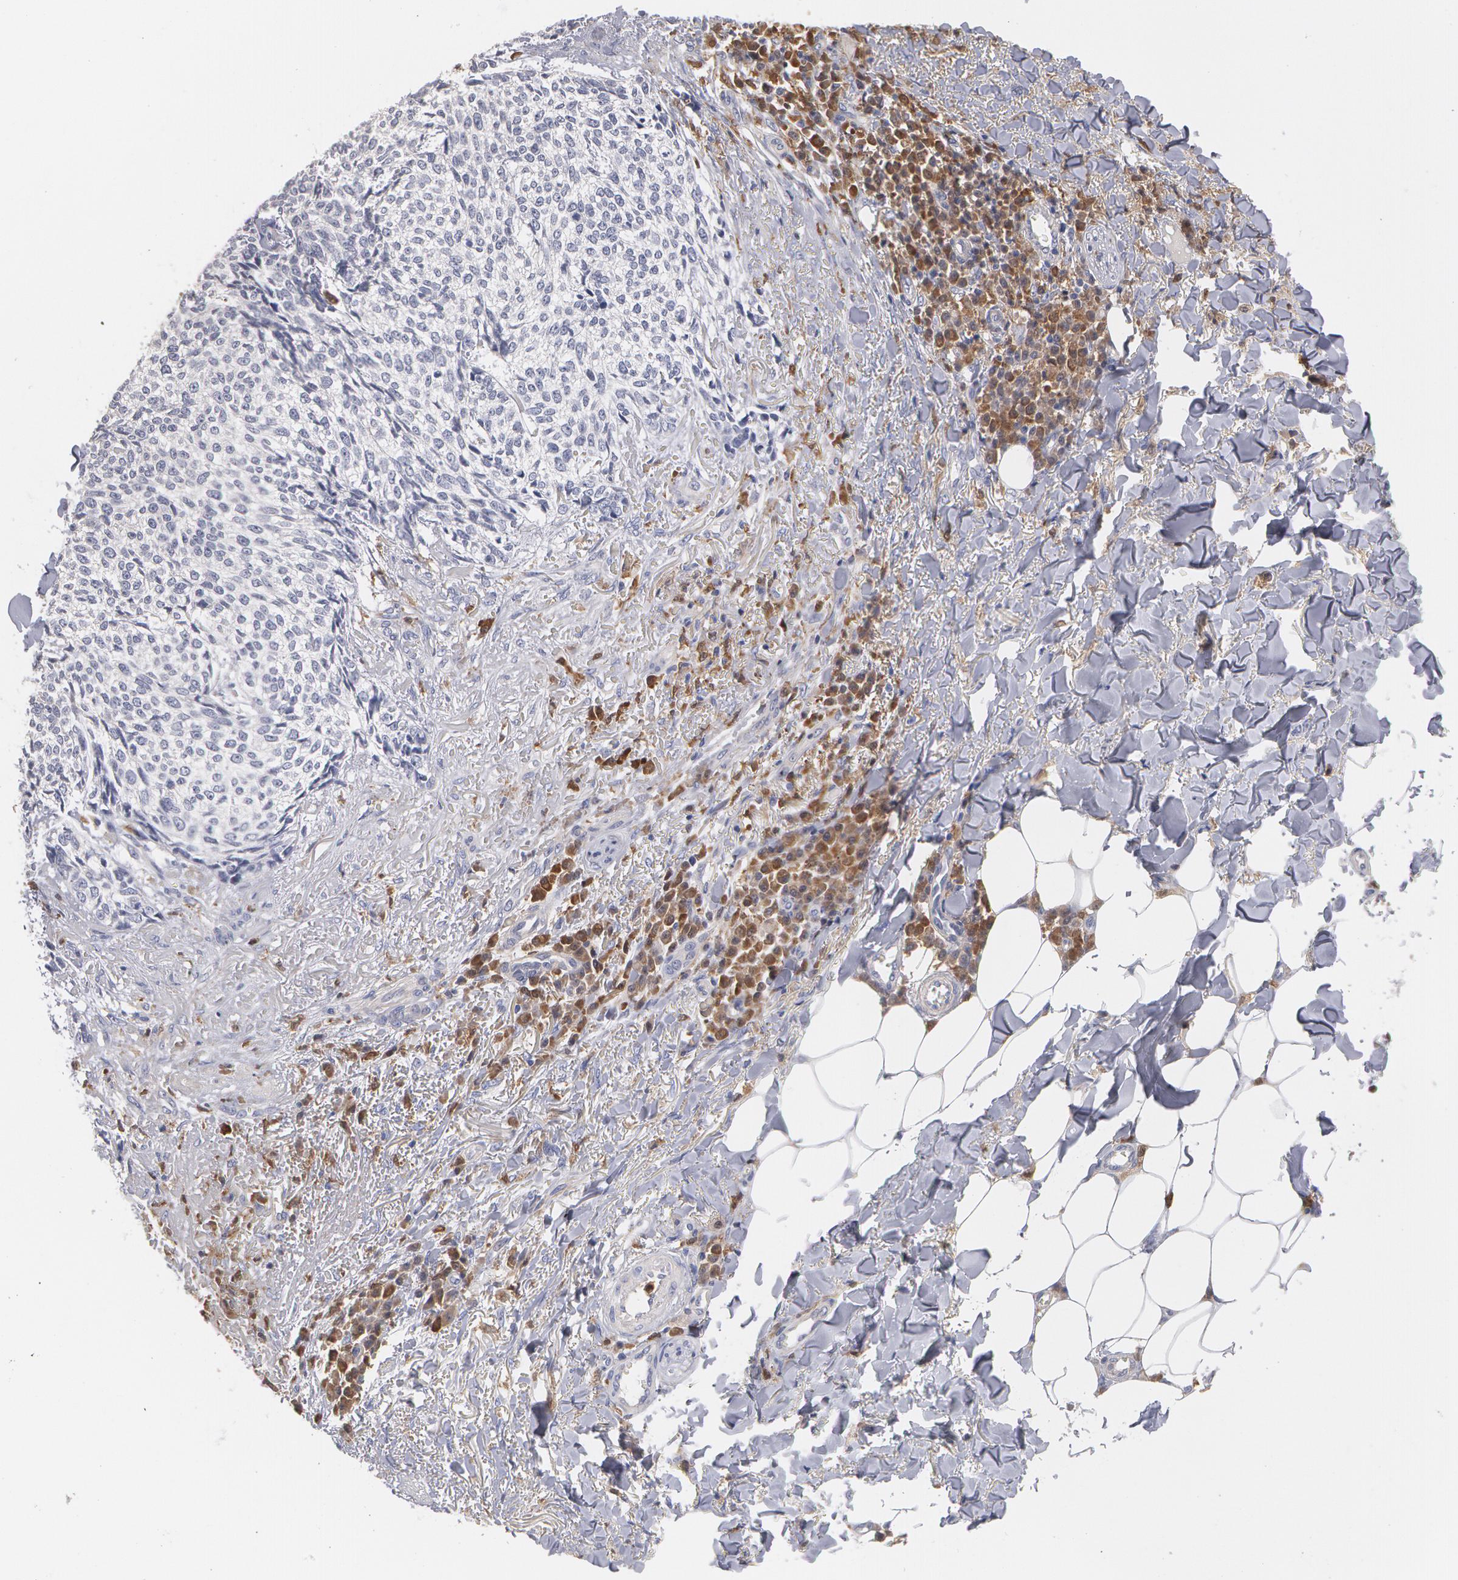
{"staining": {"intensity": "negative", "quantity": "none", "location": "none"}, "tissue": "skin cancer", "cell_type": "Tumor cells", "image_type": "cancer", "snomed": [{"axis": "morphology", "description": "Basal cell carcinoma"}, {"axis": "topography", "description": "Skin"}], "caption": "Protein analysis of skin basal cell carcinoma displays no significant positivity in tumor cells.", "gene": "SYK", "patient": {"sex": "female", "age": 89}}